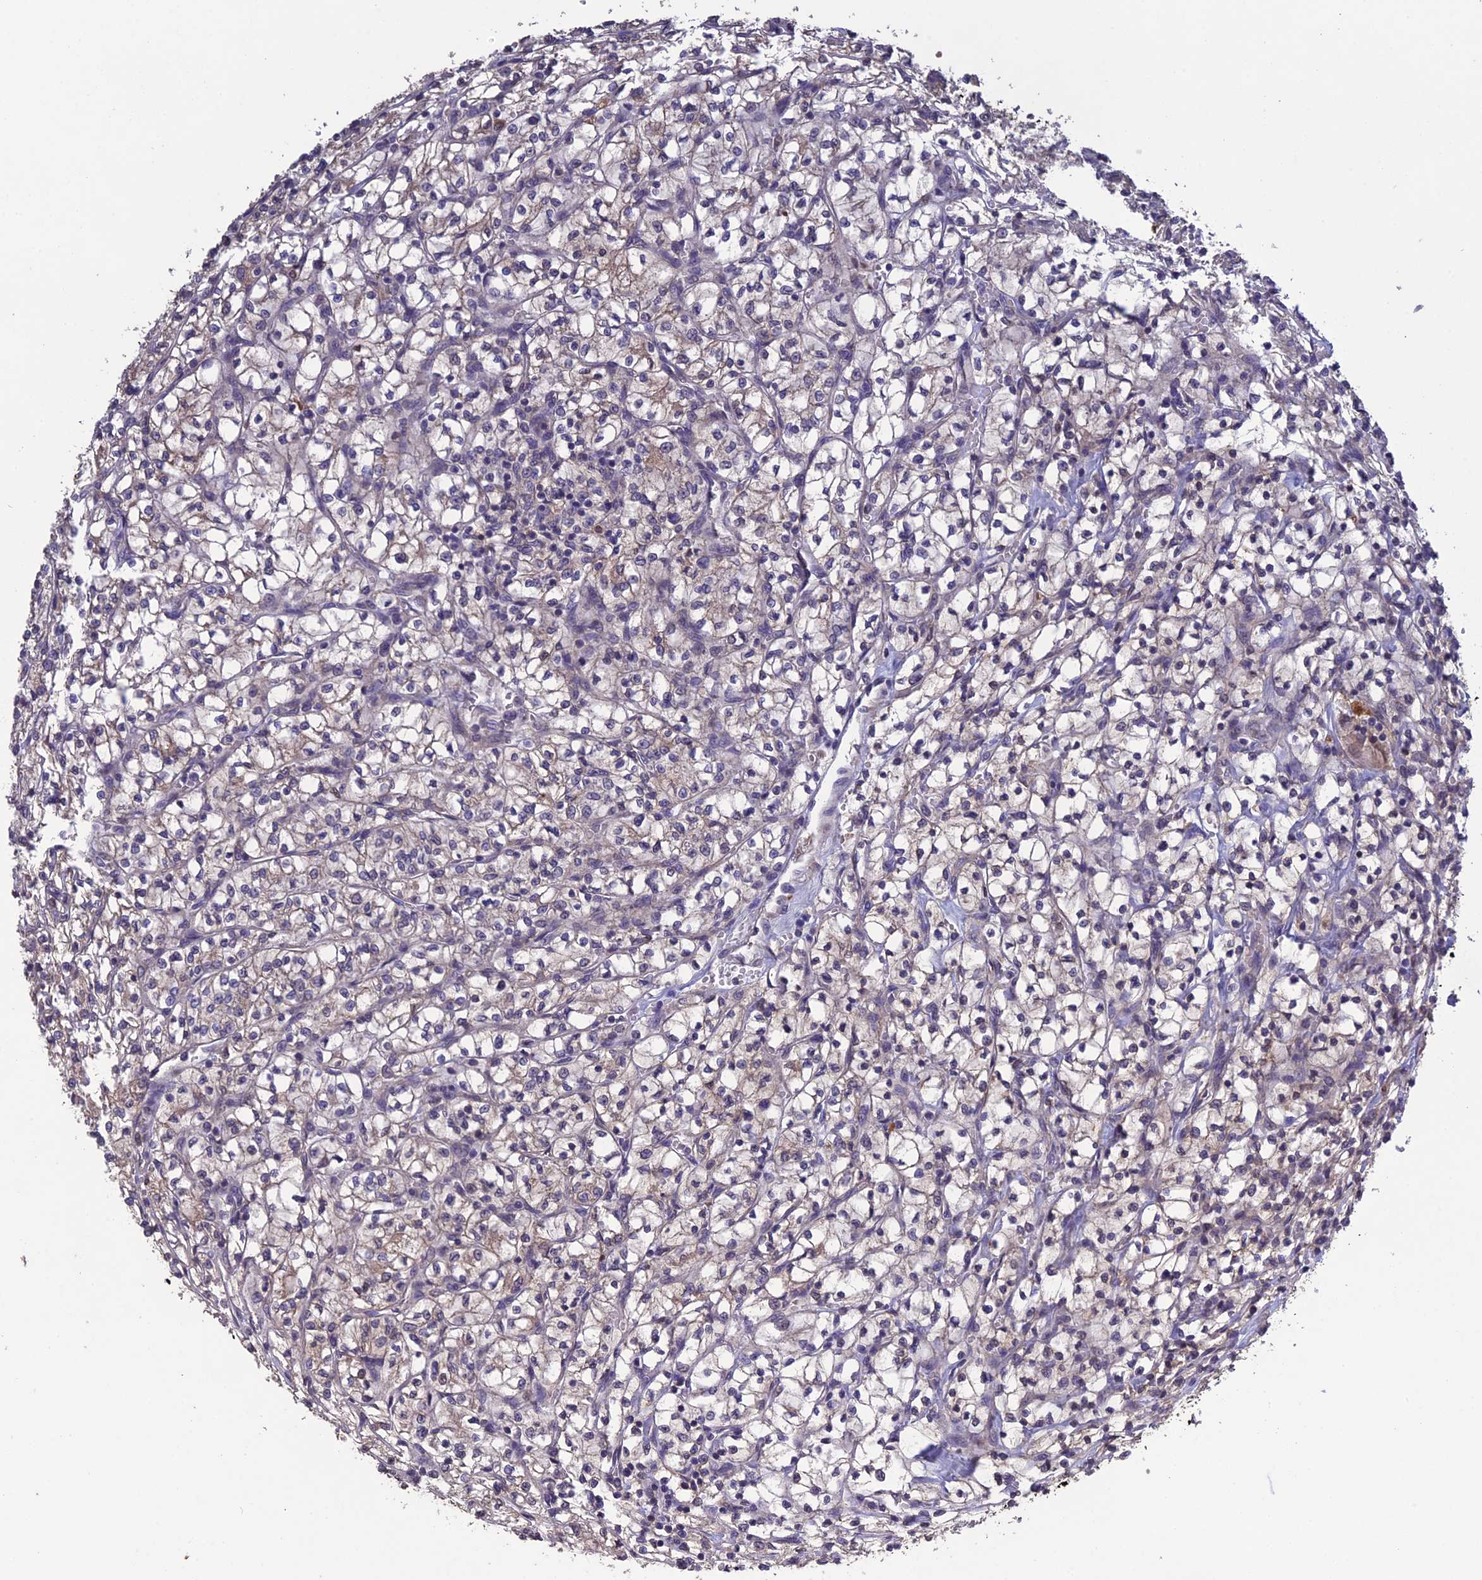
{"staining": {"intensity": "negative", "quantity": "none", "location": "none"}, "tissue": "renal cancer", "cell_type": "Tumor cells", "image_type": "cancer", "snomed": [{"axis": "morphology", "description": "Adenocarcinoma, NOS"}, {"axis": "topography", "description": "Kidney"}], "caption": "IHC image of human adenocarcinoma (renal) stained for a protein (brown), which demonstrates no staining in tumor cells. Brightfield microscopy of IHC stained with DAB (brown) and hematoxylin (blue), captured at high magnification.", "gene": "SLC39A13", "patient": {"sex": "female", "age": 64}}